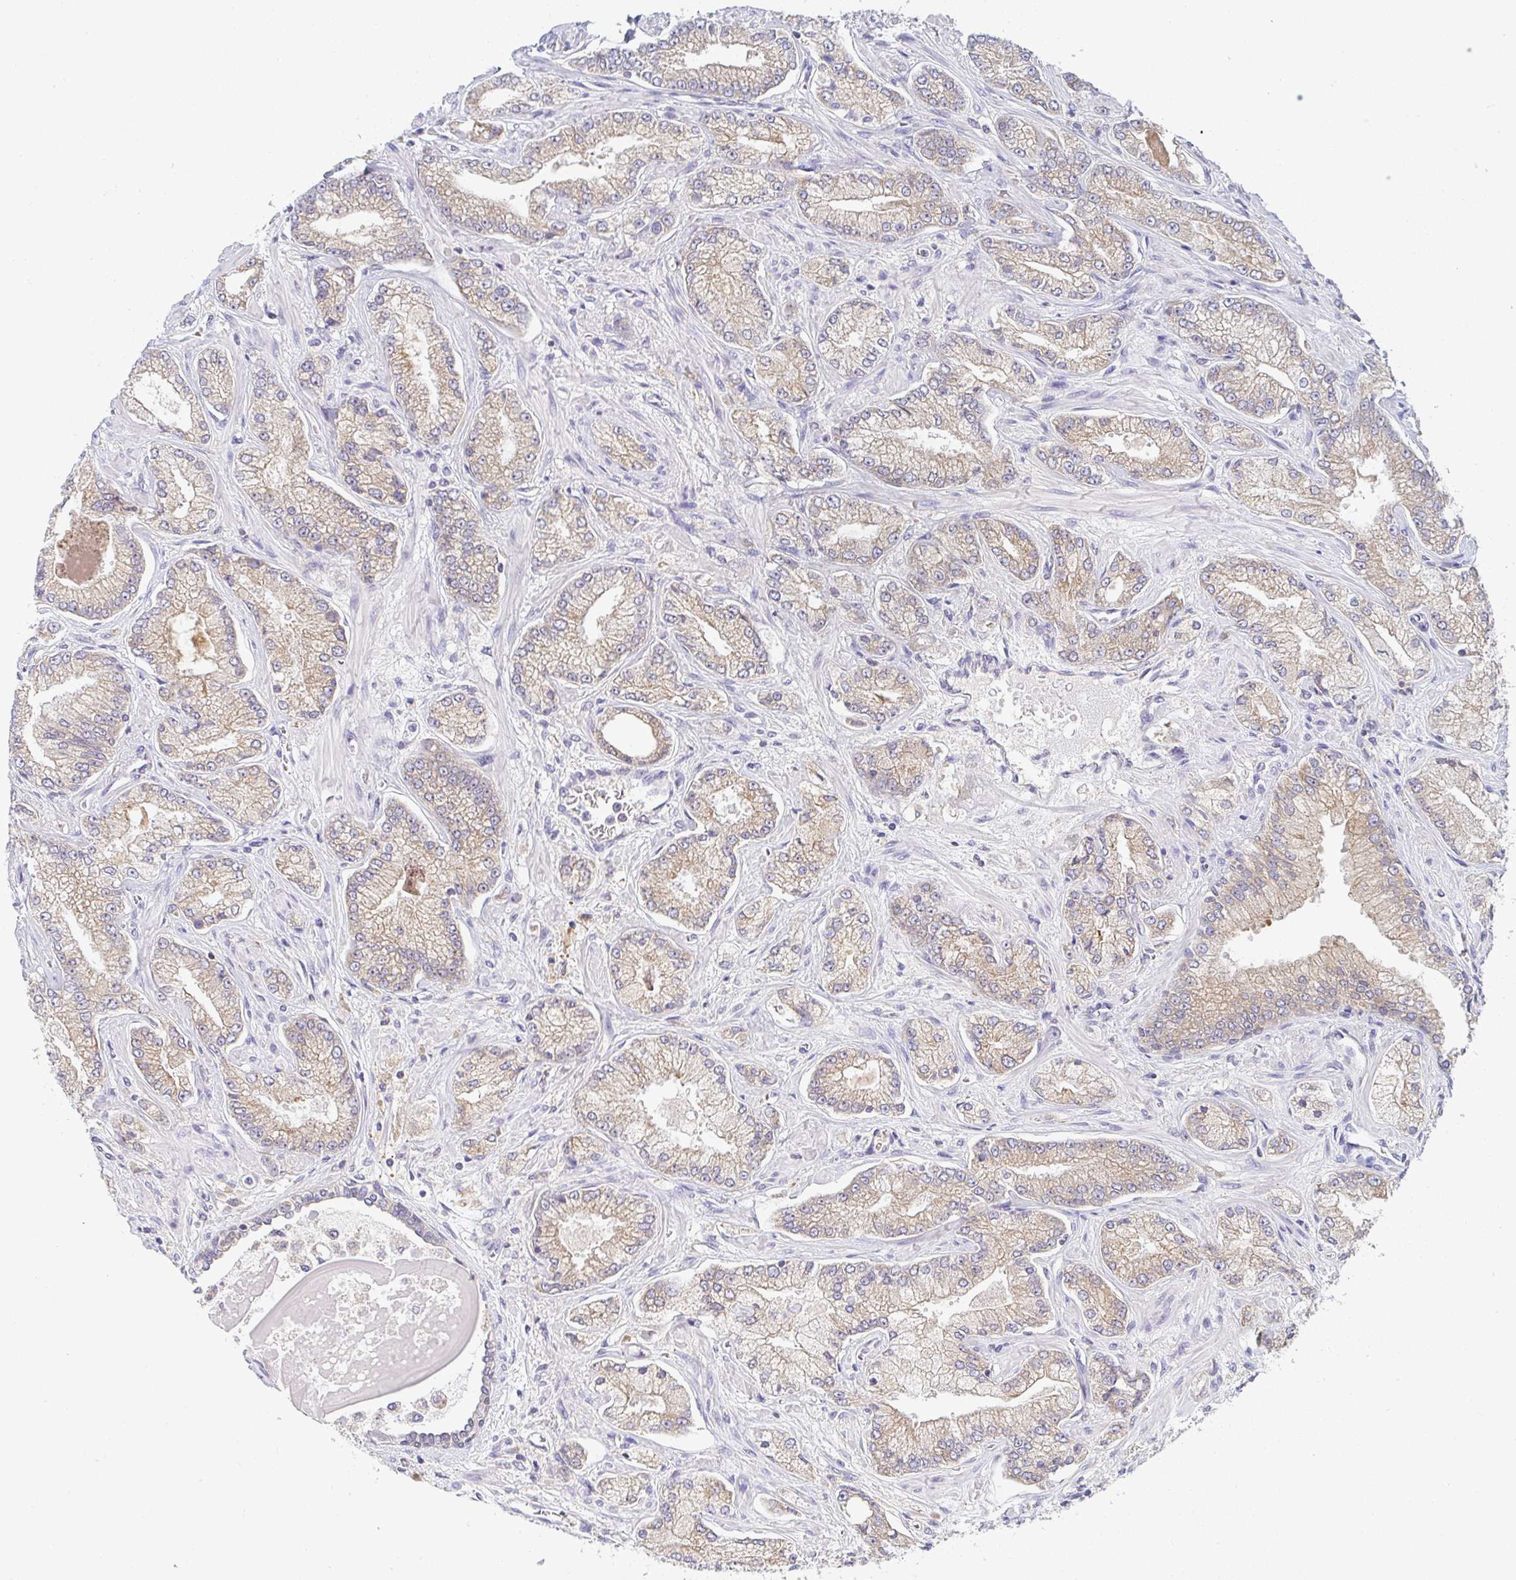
{"staining": {"intensity": "weak", "quantity": "25%-75%", "location": "cytoplasmic/membranous"}, "tissue": "prostate cancer", "cell_type": "Tumor cells", "image_type": "cancer", "snomed": [{"axis": "morphology", "description": "Normal tissue, NOS"}, {"axis": "morphology", "description": "Adenocarcinoma, High grade"}, {"axis": "topography", "description": "Prostate"}, {"axis": "topography", "description": "Peripheral nerve tissue"}], "caption": "Weak cytoplasmic/membranous expression is seen in approximately 25%-75% of tumor cells in prostate cancer.", "gene": "DERL2", "patient": {"sex": "male", "age": 68}}